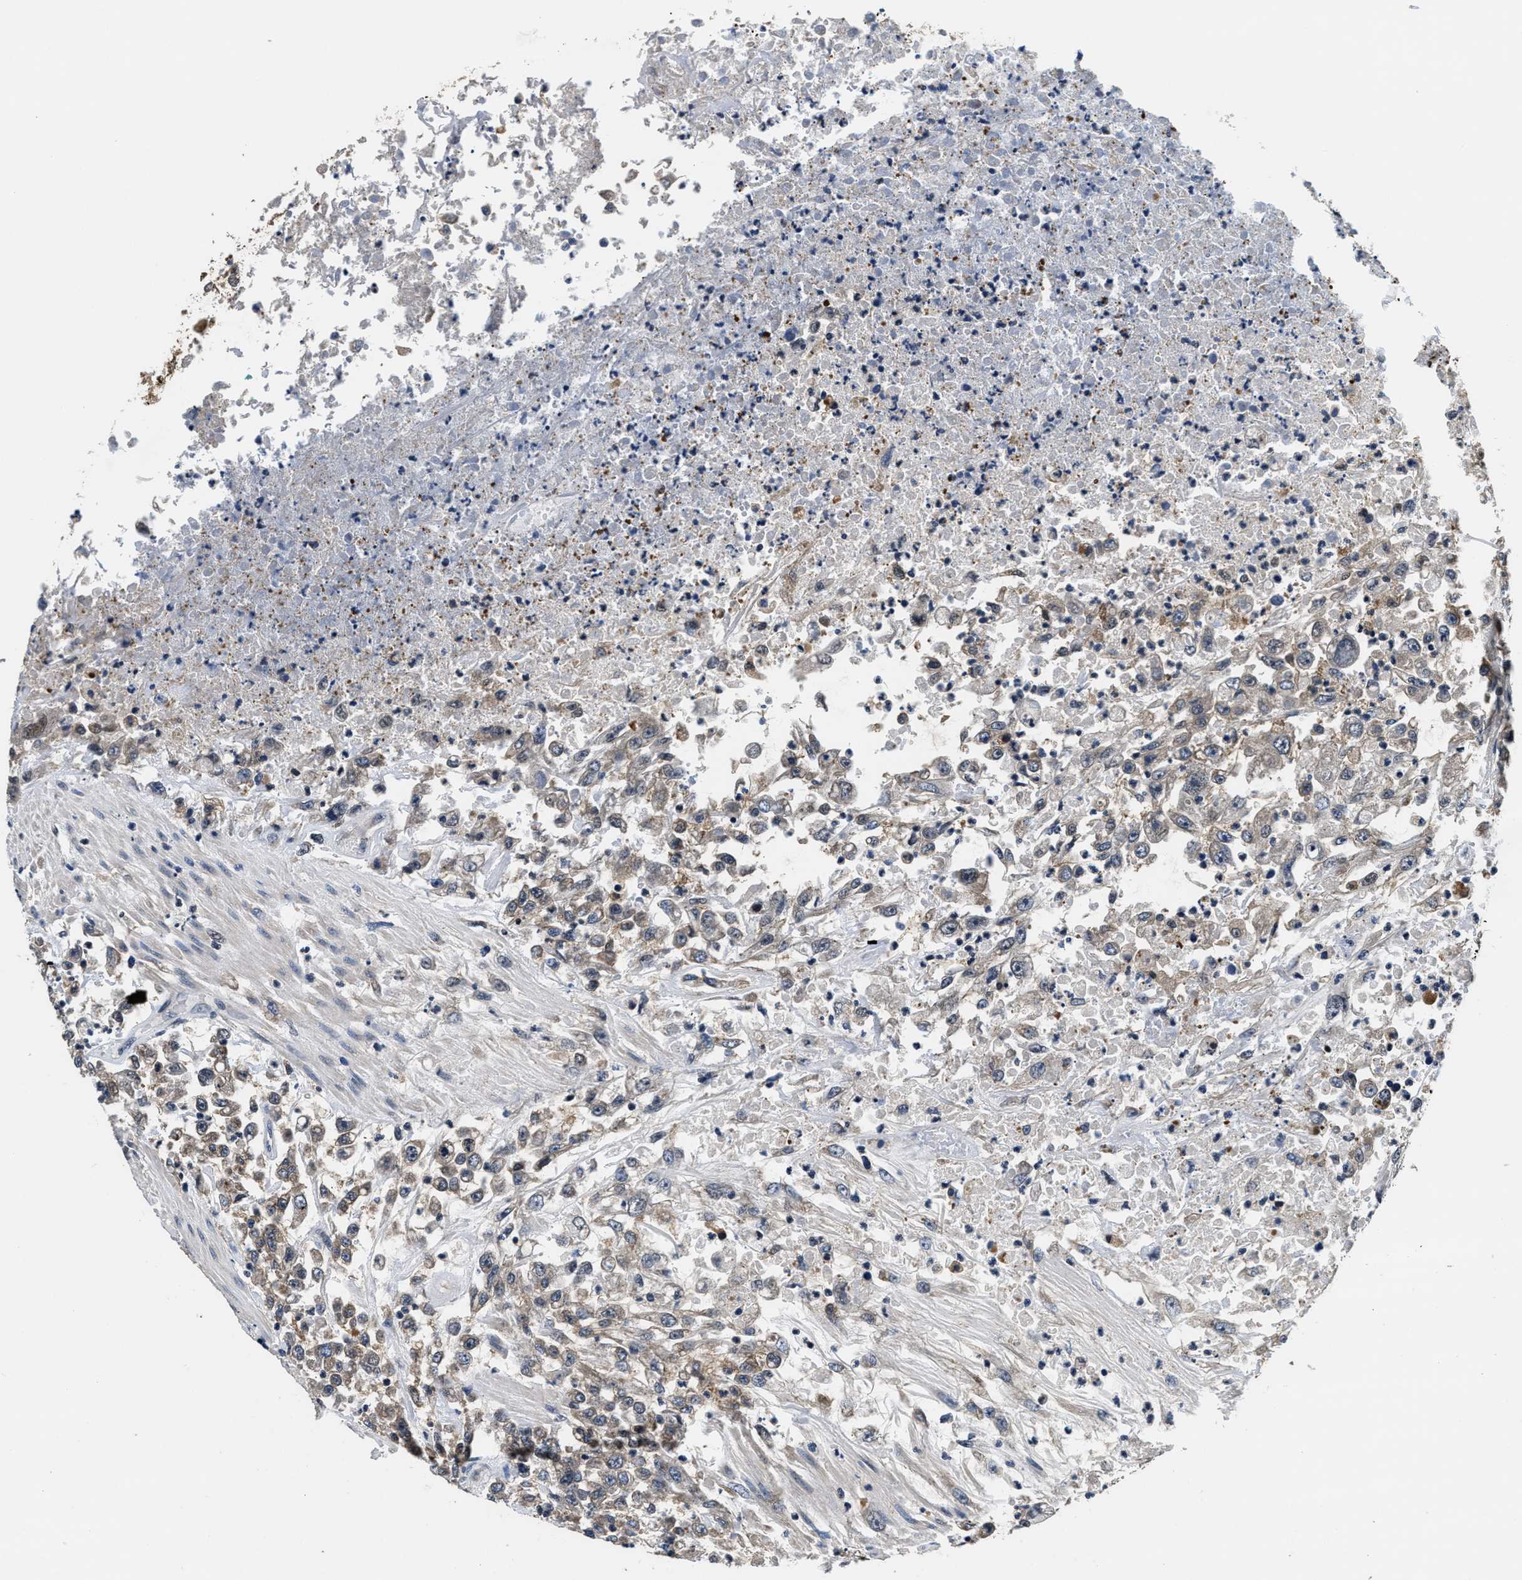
{"staining": {"intensity": "weak", "quantity": ">75%", "location": "cytoplasmic/membranous"}, "tissue": "urothelial cancer", "cell_type": "Tumor cells", "image_type": "cancer", "snomed": [{"axis": "morphology", "description": "Urothelial carcinoma, High grade"}, {"axis": "topography", "description": "Urinary bladder"}], "caption": "The immunohistochemical stain highlights weak cytoplasmic/membranous staining in tumor cells of urothelial carcinoma (high-grade) tissue. (Stains: DAB (3,3'-diaminobenzidine) in brown, nuclei in blue, Microscopy: brightfield microscopy at high magnification).", "gene": "PHPT1", "patient": {"sex": "male", "age": 46}}